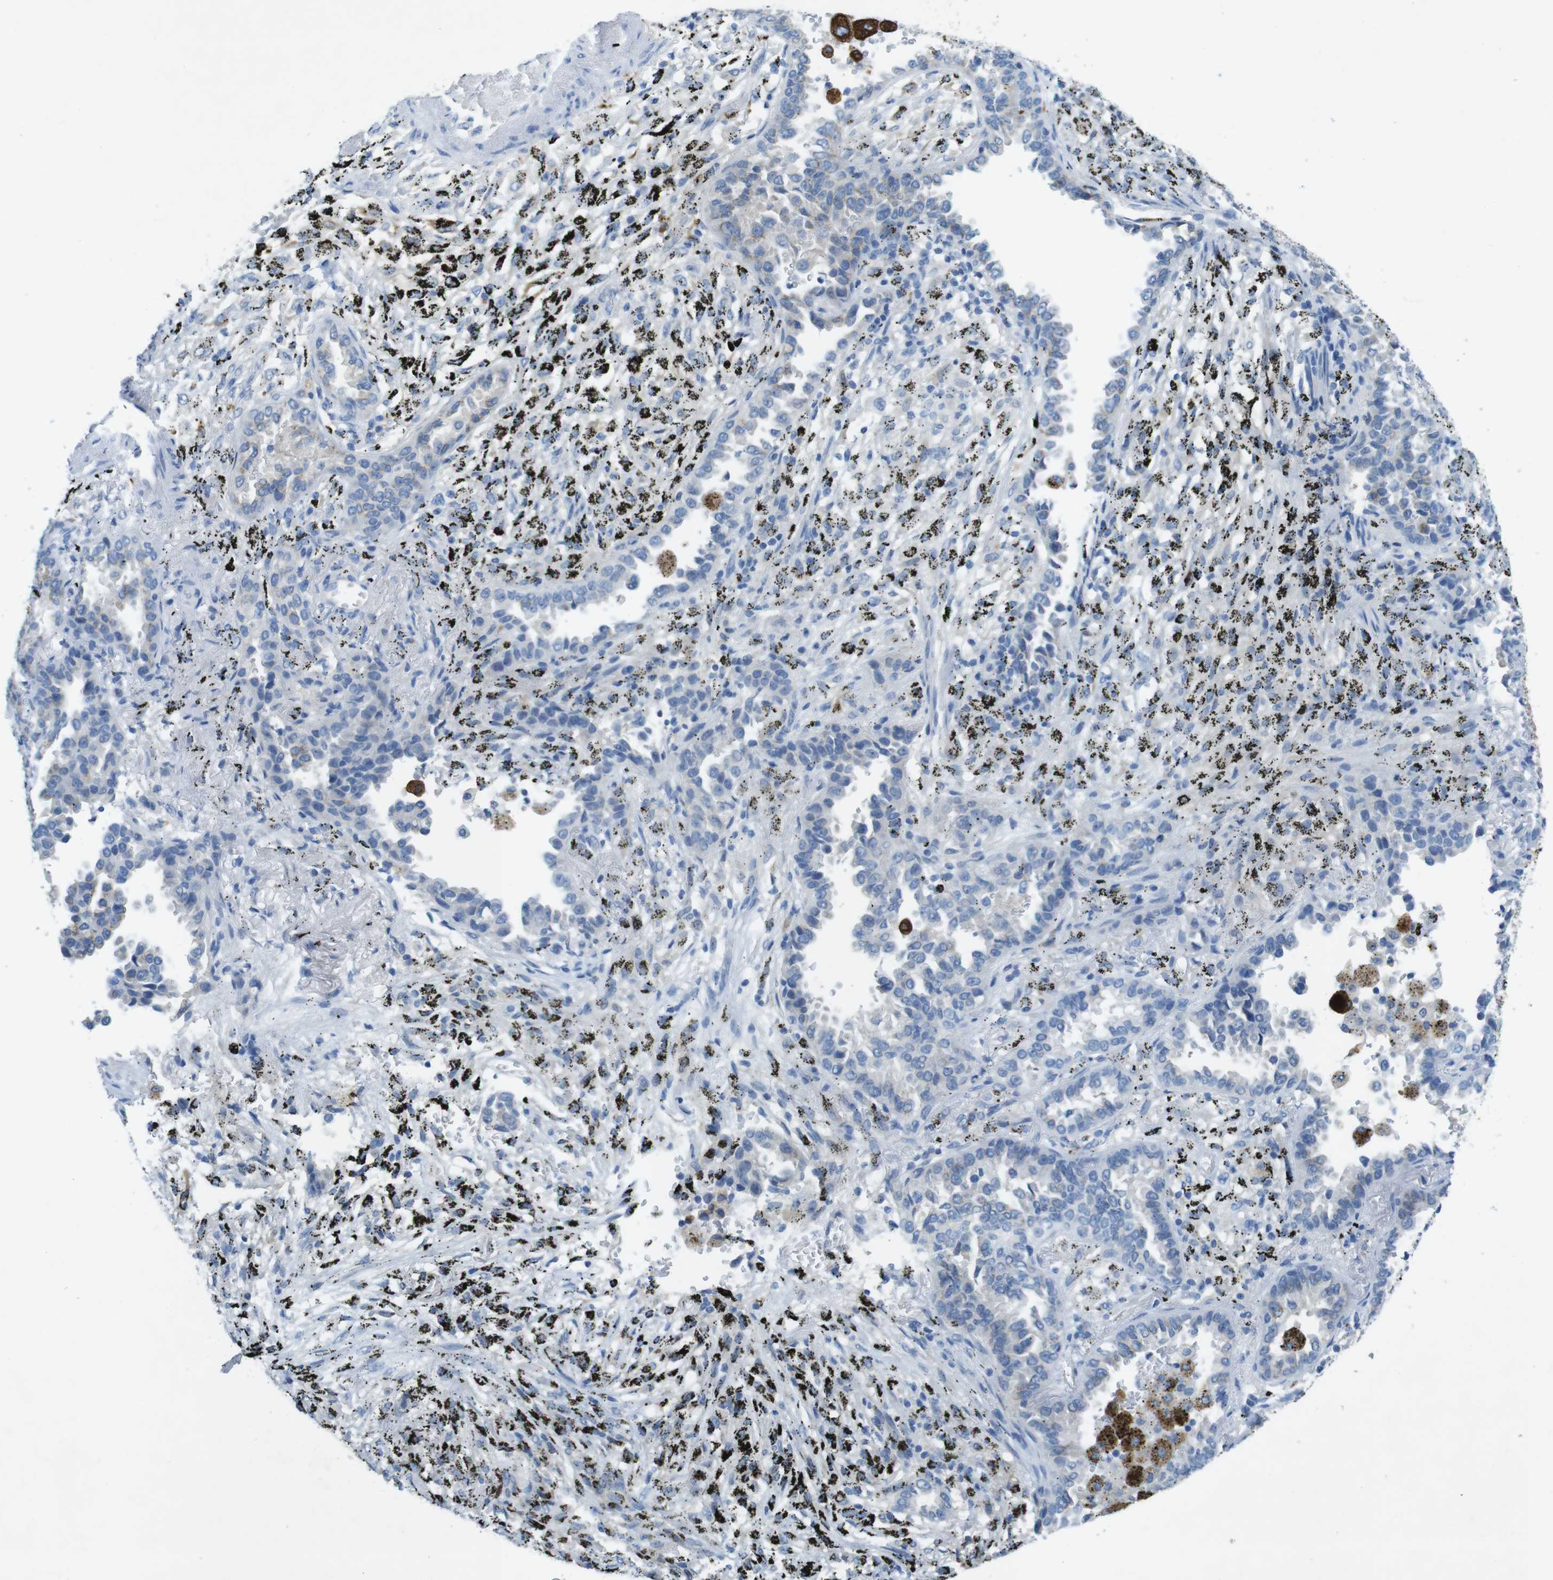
{"staining": {"intensity": "weak", "quantity": "<25%", "location": "cytoplasmic/membranous"}, "tissue": "lung cancer", "cell_type": "Tumor cells", "image_type": "cancer", "snomed": [{"axis": "morphology", "description": "Normal tissue, NOS"}, {"axis": "morphology", "description": "Adenocarcinoma, NOS"}, {"axis": "topography", "description": "Lung"}], "caption": "The image displays no significant expression in tumor cells of lung cancer (adenocarcinoma). The staining was performed using DAB to visualize the protein expression in brown, while the nuclei were stained in blue with hematoxylin (Magnification: 20x).", "gene": "CD320", "patient": {"sex": "male", "age": 59}}